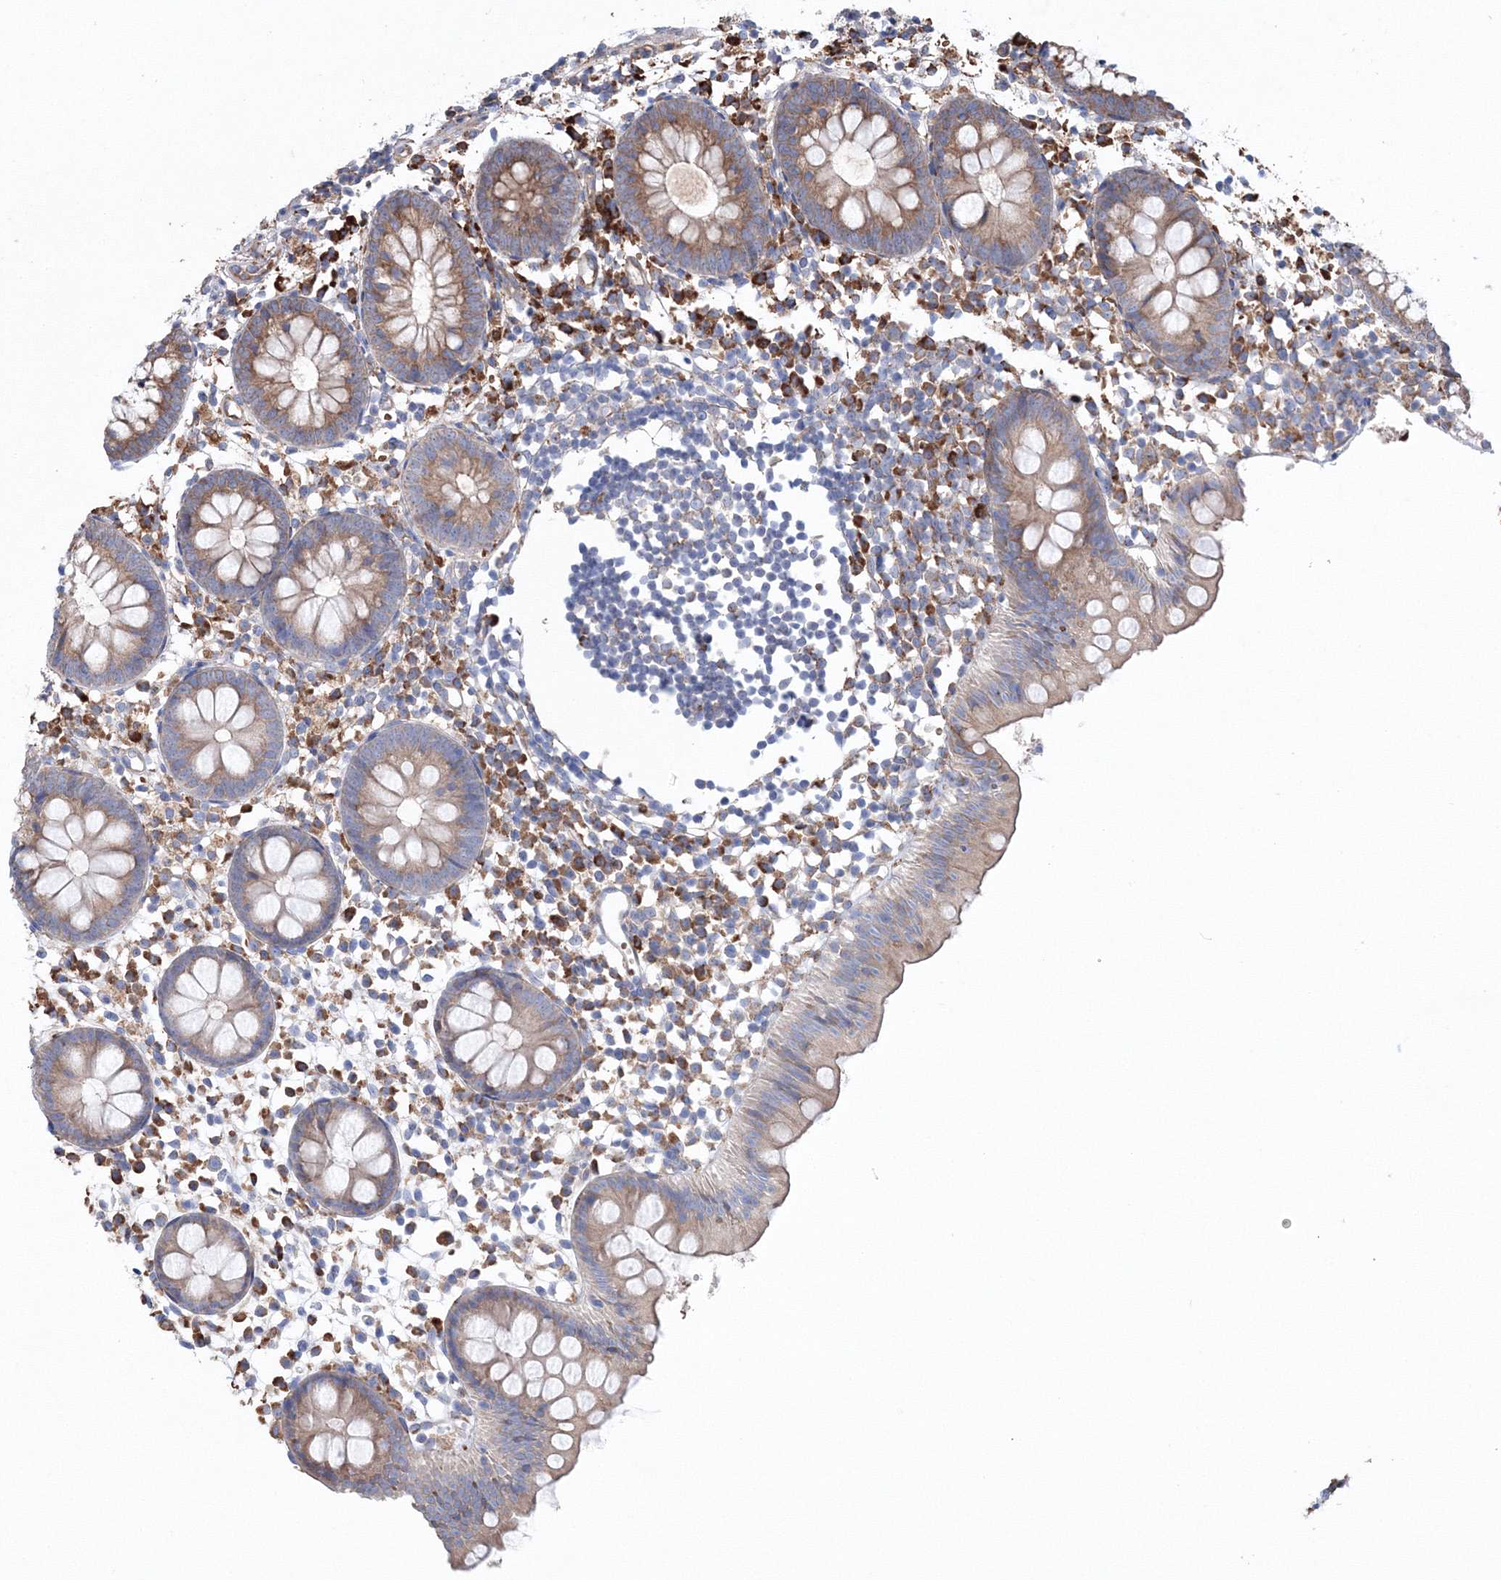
{"staining": {"intensity": "moderate", "quantity": ">75%", "location": "cytoplasmic/membranous"}, "tissue": "appendix", "cell_type": "Glandular cells", "image_type": "normal", "snomed": [{"axis": "morphology", "description": "Normal tissue, NOS"}, {"axis": "topography", "description": "Appendix"}], "caption": "IHC histopathology image of benign appendix: human appendix stained using immunohistochemistry (IHC) demonstrates medium levels of moderate protein expression localized specifically in the cytoplasmic/membranous of glandular cells, appearing as a cytoplasmic/membranous brown color.", "gene": "VPS8", "patient": {"sex": "female", "age": 20}}